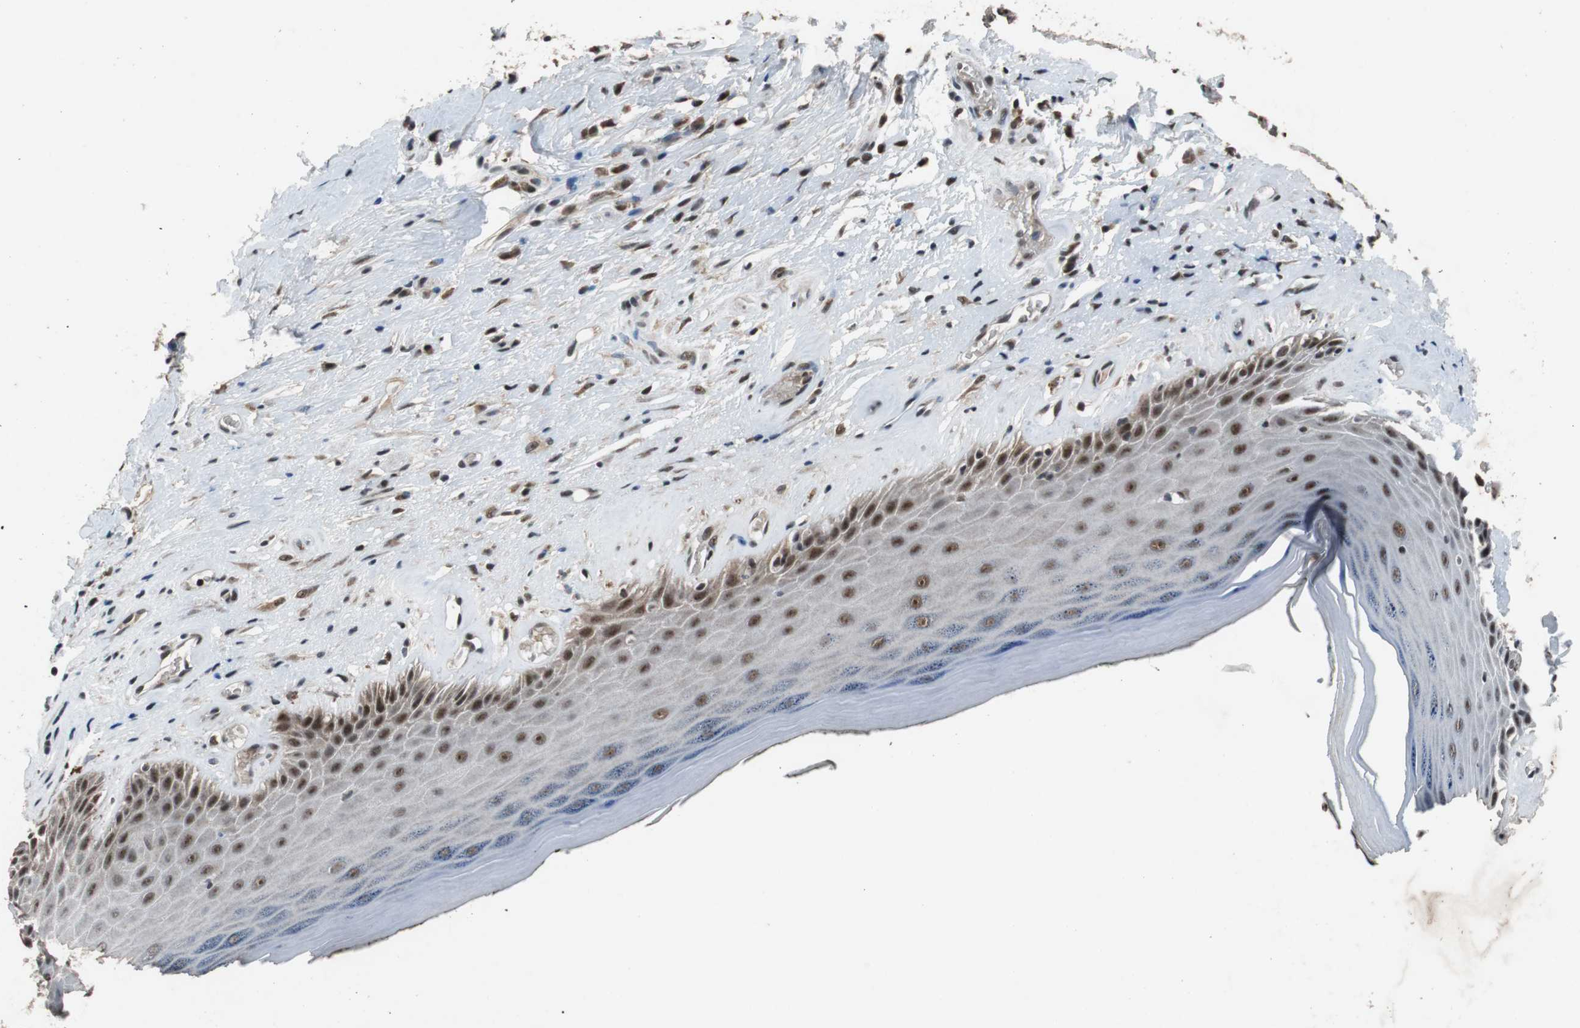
{"staining": {"intensity": "strong", "quantity": "<25%", "location": "nuclear"}, "tissue": "skin", "cell_type": "Epidermal cells", "image_type": "normal", "snomed": [{"axis": "morphology", "description": "Normal tissue, NOS"}, {"axis": "morphology", "description": "Inflammation, NOS"}, {"axis": "topography", "description": "Vulva"}], "caption": "Strong nuclear protein positivity is appreciated in about <25% of epidermal cells in skin.", "gene": "USP28", "patient": {"sex": "female", "age": 84}}